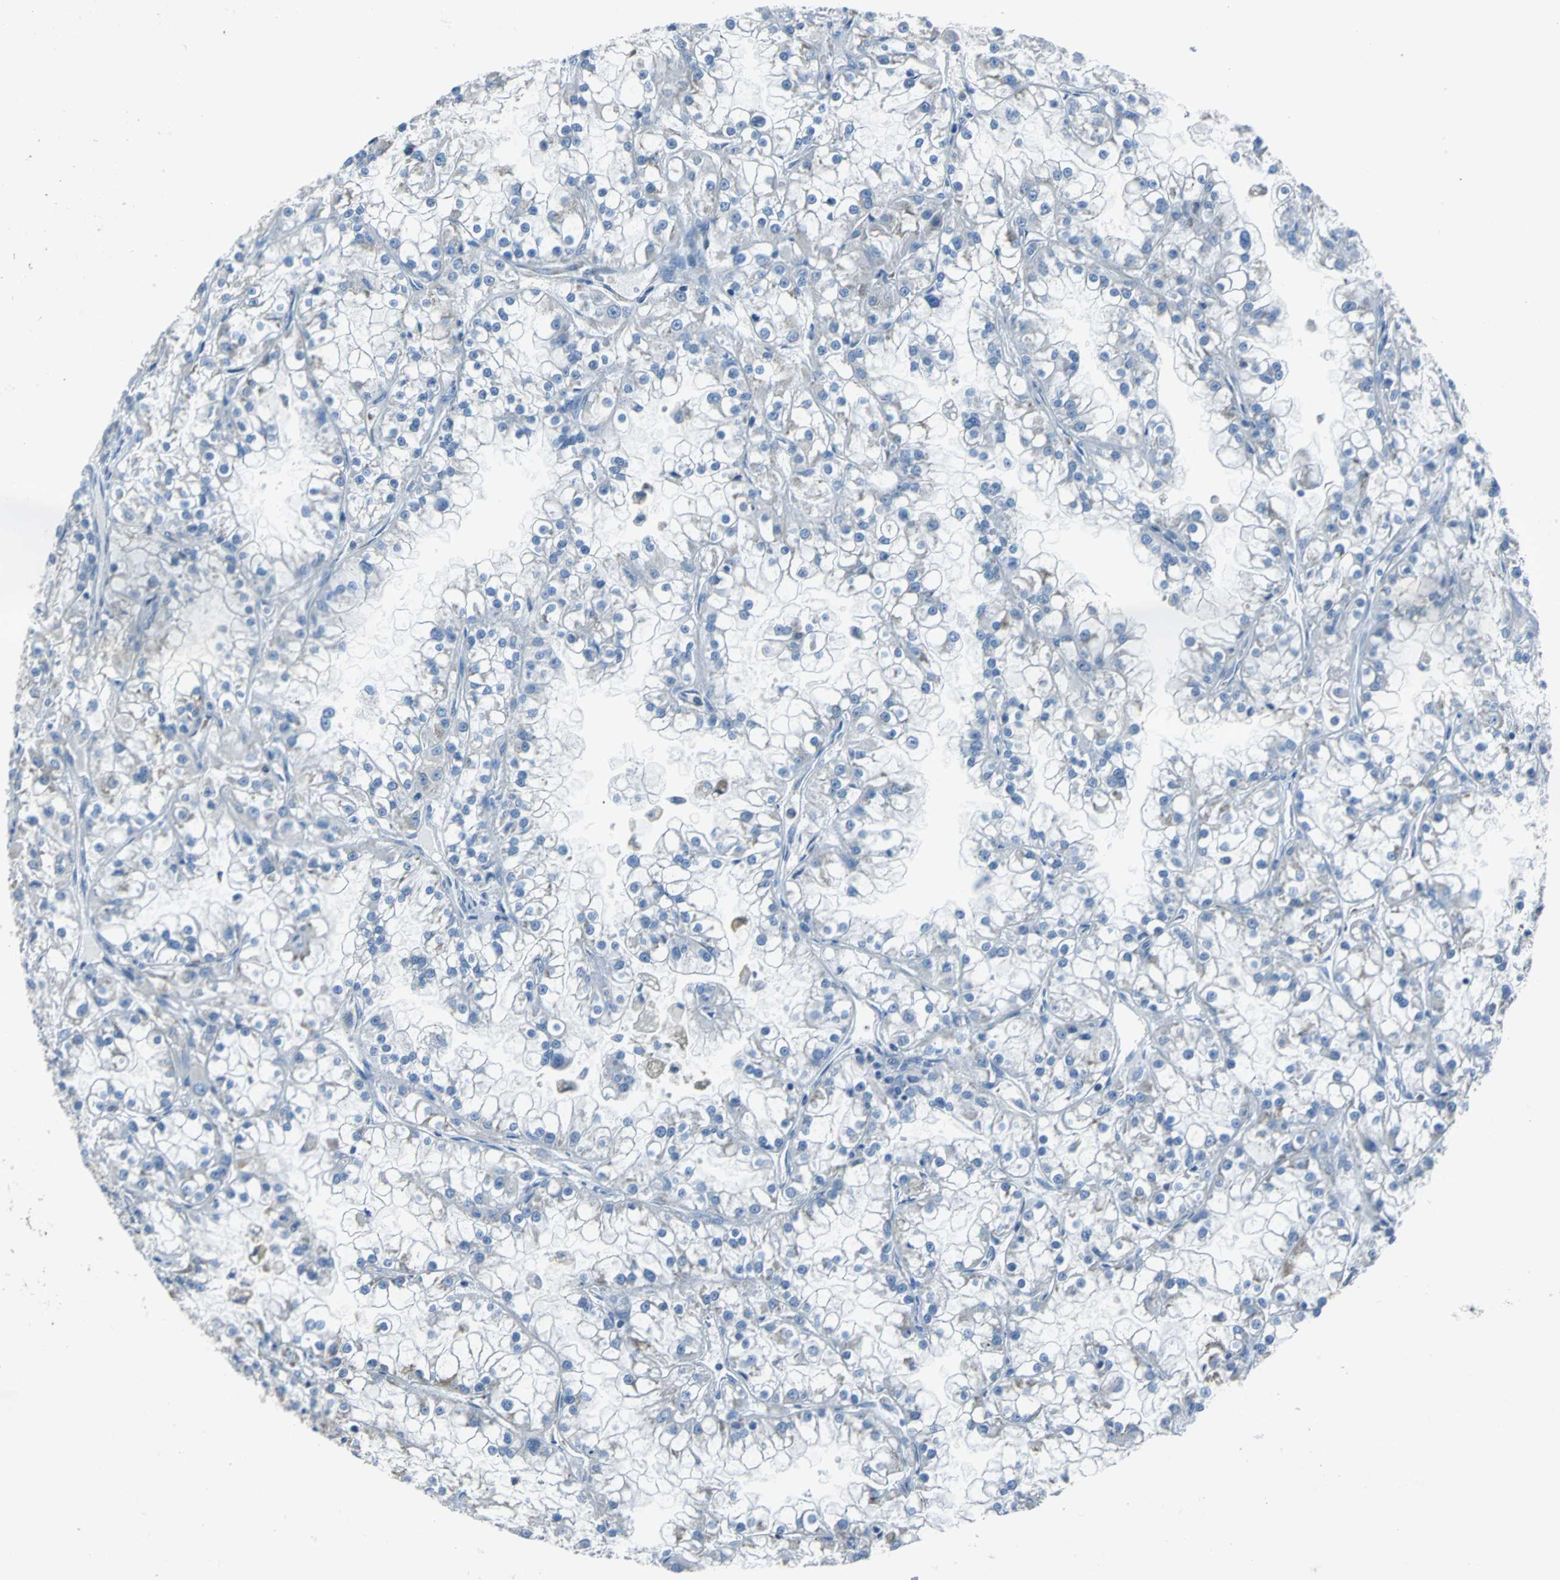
{"staining": {"intensity": "negative", "quantity": "none", "location": "none"}, "tissue": "renal cancer", "cell_type": "Tumor cells", "image_type": "cancer", "snomed": [{"axis": "morphology", "description": "Adenocarcinoma, NOS"}, {"axis": "topography", "description": "Kidney"}], "caption": "This image is of renal cancer (adenocarcinoma) stained with immunohistochemistry (IHC) to label a protein in brown with the nuclei are counter-stained blue. There is no positivity in tumor cells.", "gene": "EIF5A", "patient": {"sex": "female", "age": 52}}